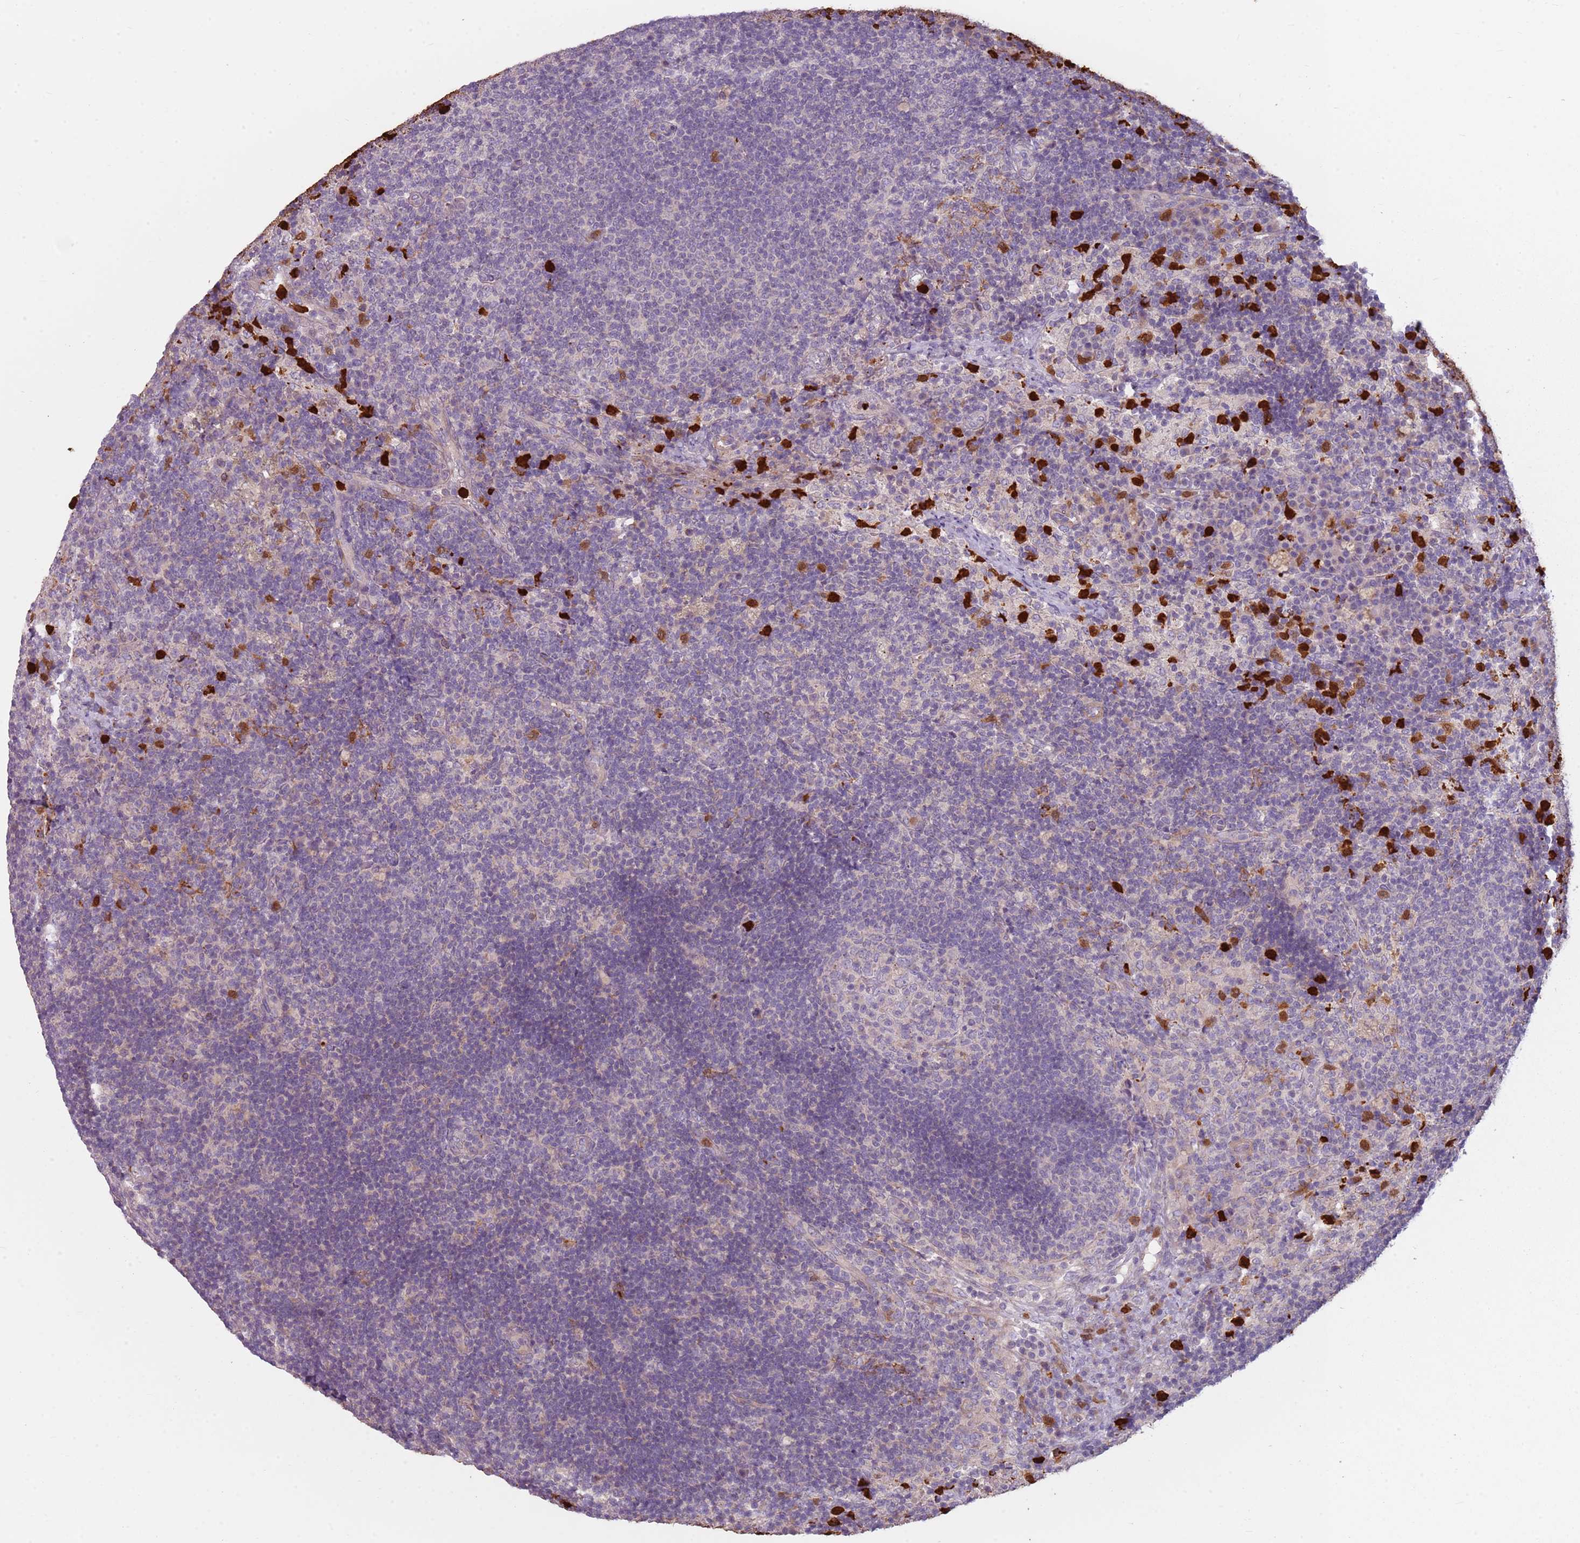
{"staining": {"intensity": "negative", "quantity": "none", "location": "none"}, "tissue": "lymph node", "cell_type": "Germinal center cells", "image_type": "normal", "snomed": [{"axis": "morphology", "description": "Normal tissue, NOS"}, {"axis": "topography", "description": "Lymph node"}], "caption": "Immunohistochemistry of normal human lymph node shows no expression in germinal center cells. (DAB immunohistochemistry (IHC) with hematoxylin counter stain).", "gene": "SPAG4", "patient": {"sex": "female", "age": 70}}